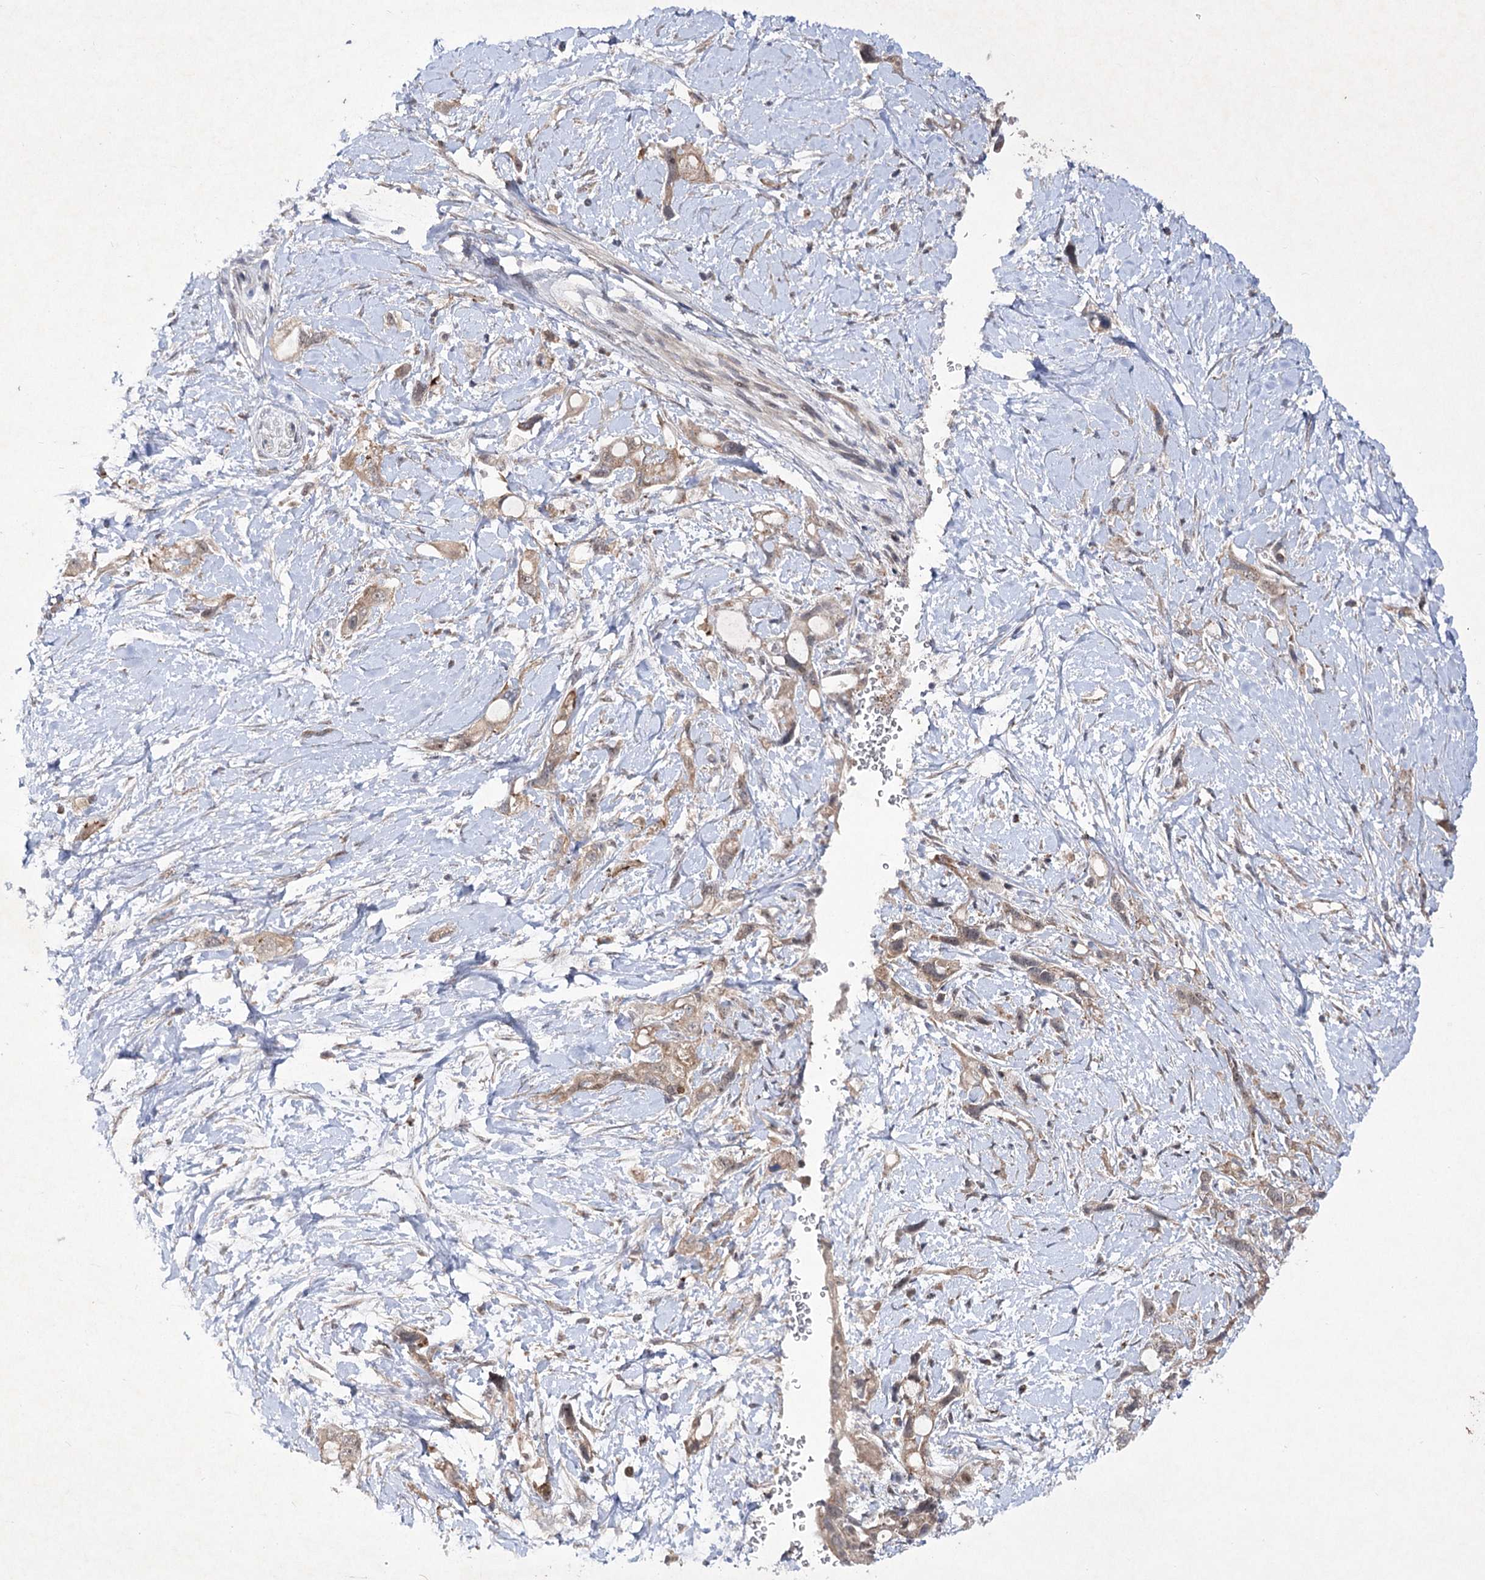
{"staining": {"intensity": "moderate", "quantity": ">75%", "location": "cytoplasmic/membranous"}, "tissue": "pancreatic cancer", "cell_type": "Tumor cells", "image_type": "cancer", "snomed": [{"axis": "morphology", "description": "Adenocarcinoma, NOS"}, {"axis": "topography", "description": "Pancreas"}], "caption": "Immunohistochemistry (IHC) of pancreatic cancer (adenocarcinoma) reveals medium levels of moderate cytoplasmic/membranous expression in approximately >75% of tumor cells.", "gene": "SCRN3", "patient": {"sex": "female", "age": 56}}